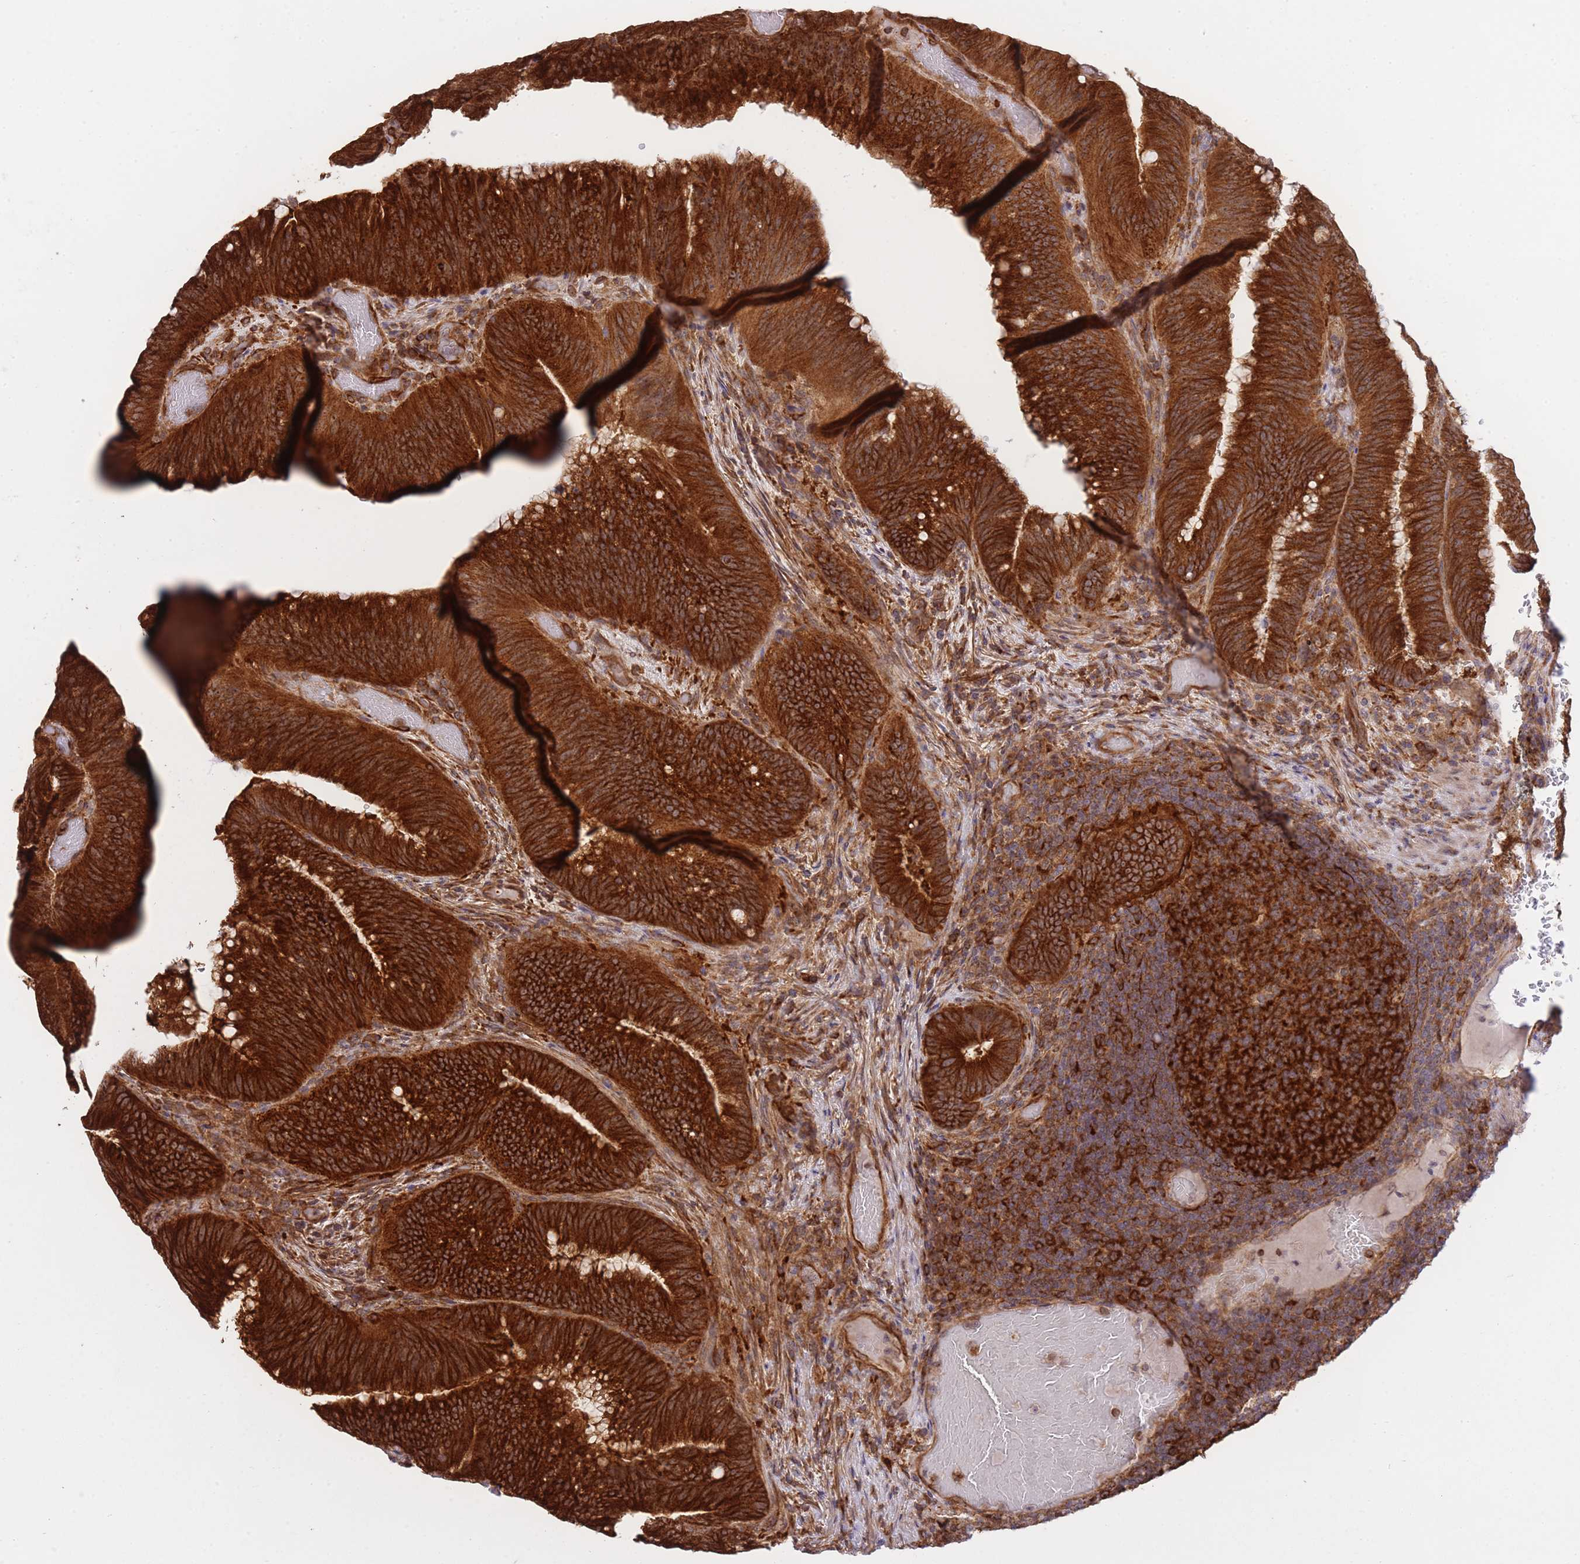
{"staining": {"intensity": "strong", "quantity": ">75%", "location": "cytoplasmic/membranous"}, "tissue": "colorectal cancer", "cell_type": "Tumor cells", "image_type": "cancer", "snomed": [{"axis": "morphology", "description": "Adenocarcinoma, NOS"}, {"axis": "topography", "description": "Colon"}], "caption": "Protein expression analysis of human colorectal adenocarcinoma reveals strong cytoplasmic/membranous expression in approximately >75% of tumor cells. The staining was performed using DAB (3,3'-diaminobenzidine), with brown indicating positive protein expression. Nuclei are stained blue with hematoxylin.", "gene": "EXOSC8", "patient": {"sex": "female", "age": 43}}